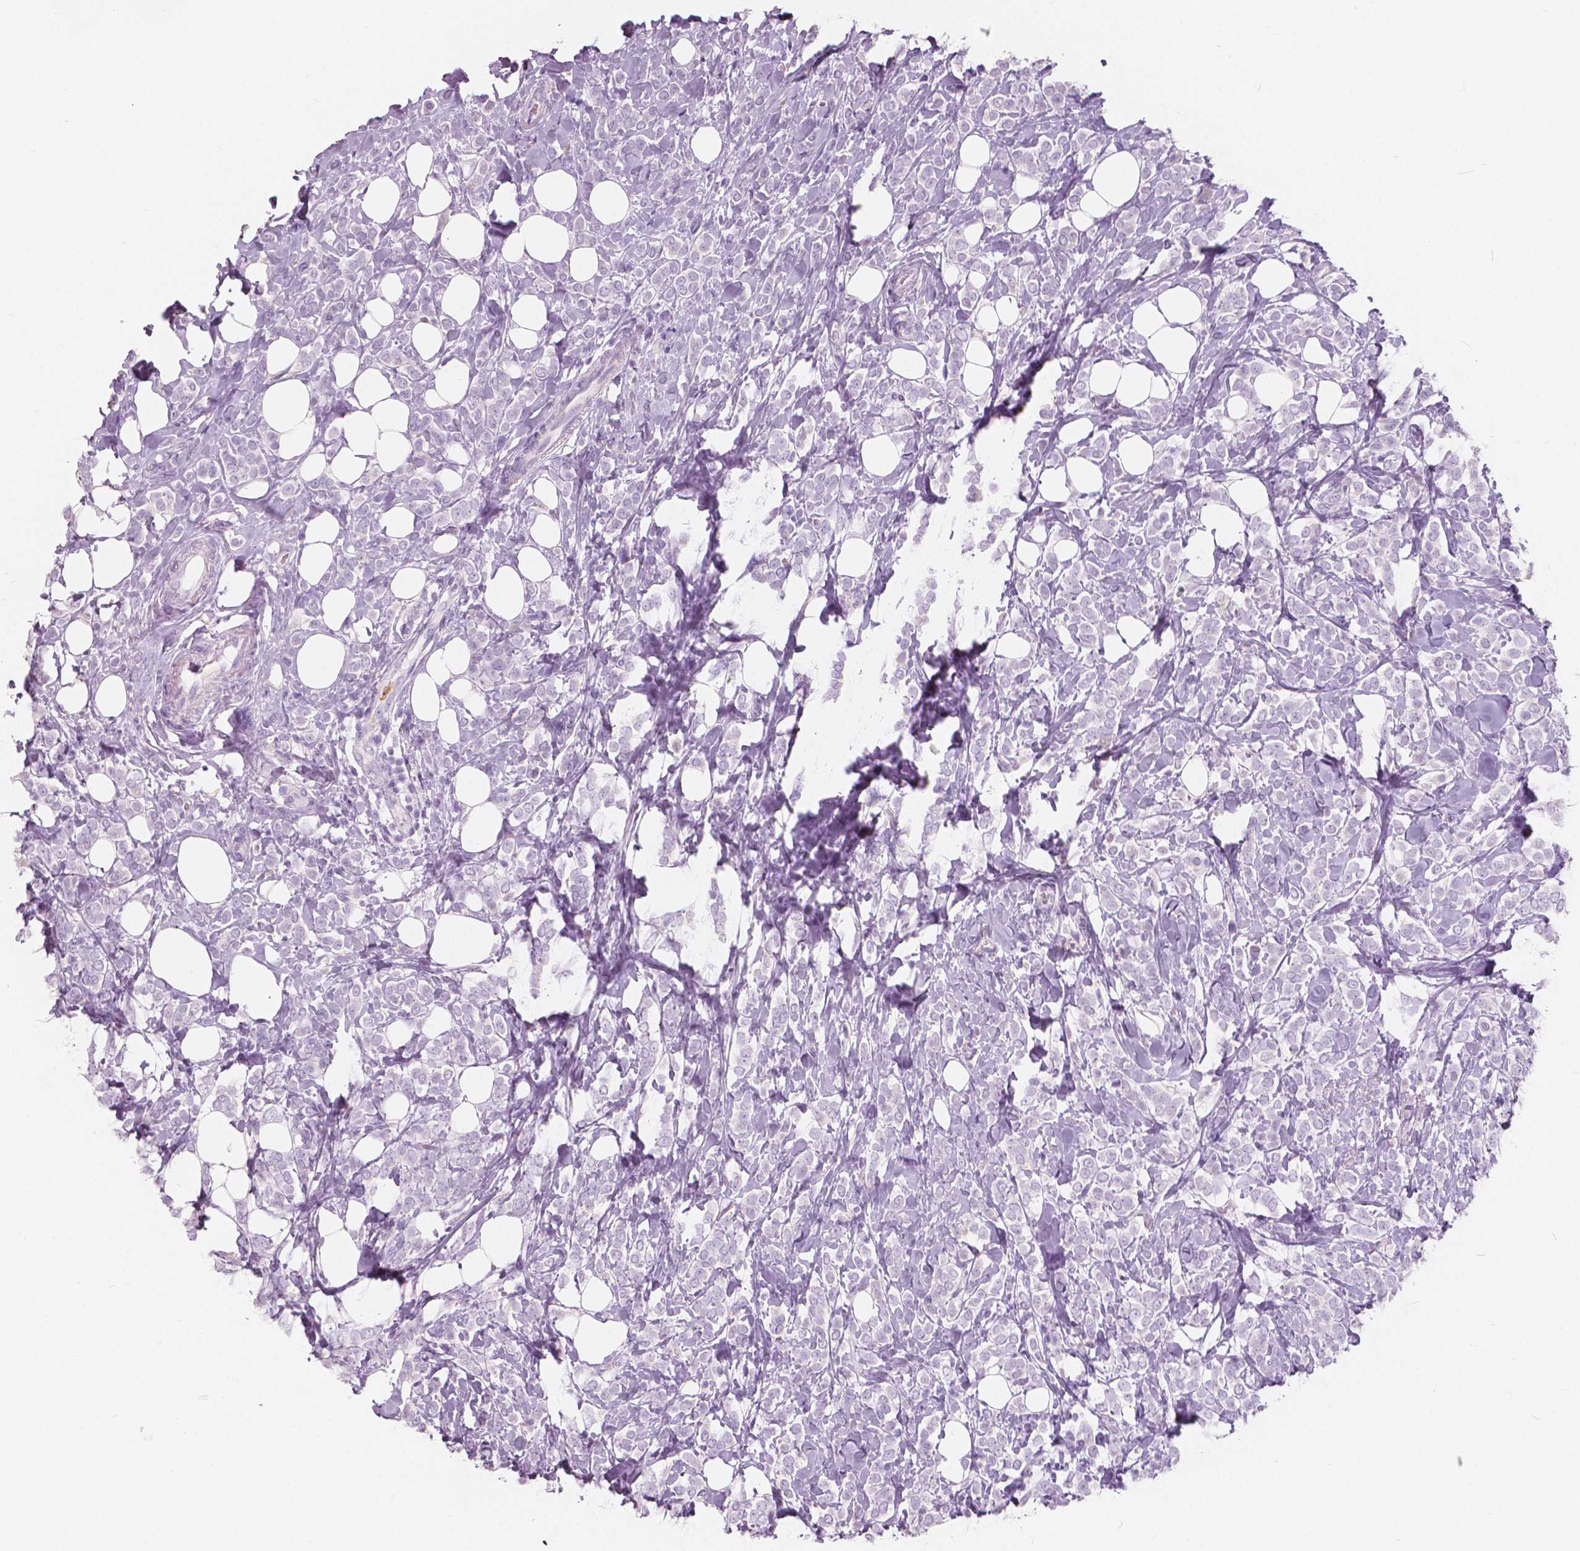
{"staining": {"intensity": "negative", "quantity": "none", "location": "none"}, "tissue": "breast cancer", "cell_type": "Tumor cells", "image_type": "cancer", "snomed": [{"axis": "morphology", "description": "Lobular carcinoma"}, {"axis": "topography", "description": "Breast"}], "caption": "Human lobular carcinoma (breast) stained for a protein using immunohistochemistry (IHC) shows no staining in tumor cells.", "gene": "CXCR2", "patient": {"sex": "female", "age": 49}}